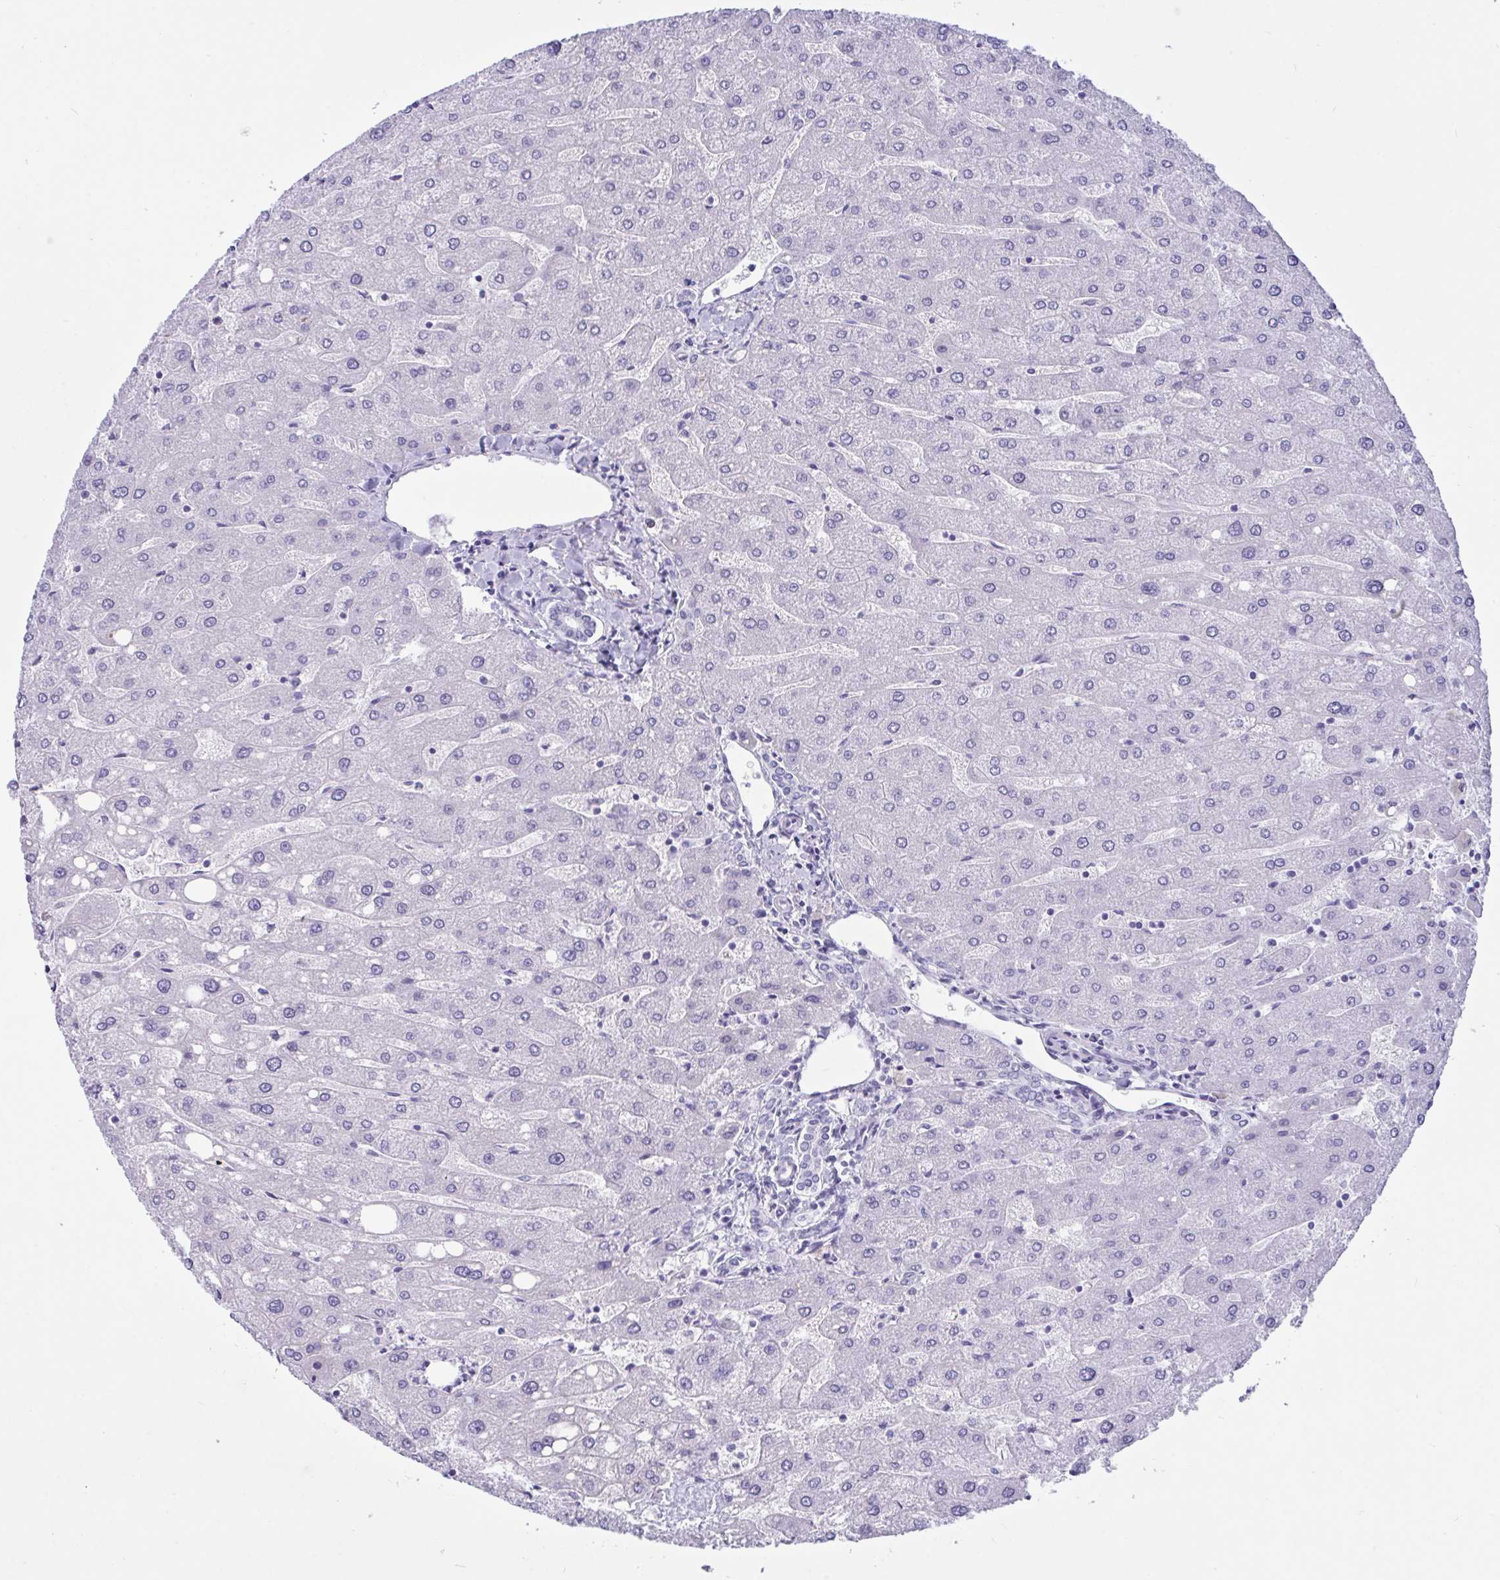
{"staining": {"intensity": "negative", "quantity": "none", "location": "none"}, "tissue": "liver", "cell_type": "Cholangiocytes", "image_type": "normal", "snomed": [{"axis": "morphology", "description": "Normal tissue, NOS"}, {"axis": "topography", "description": "Liver"}], "caption": "The immunohistochemistry photomicrograph has no significant staining in cholangiocytes of liver. (Stains: DAB immunohistochemistry (IHC) with hematoxylin counter stain, Microscopy: brightfield microscopy at high magnification).", "gene": "OXLD1", "patient": {"sex": "male", "age": 67}}